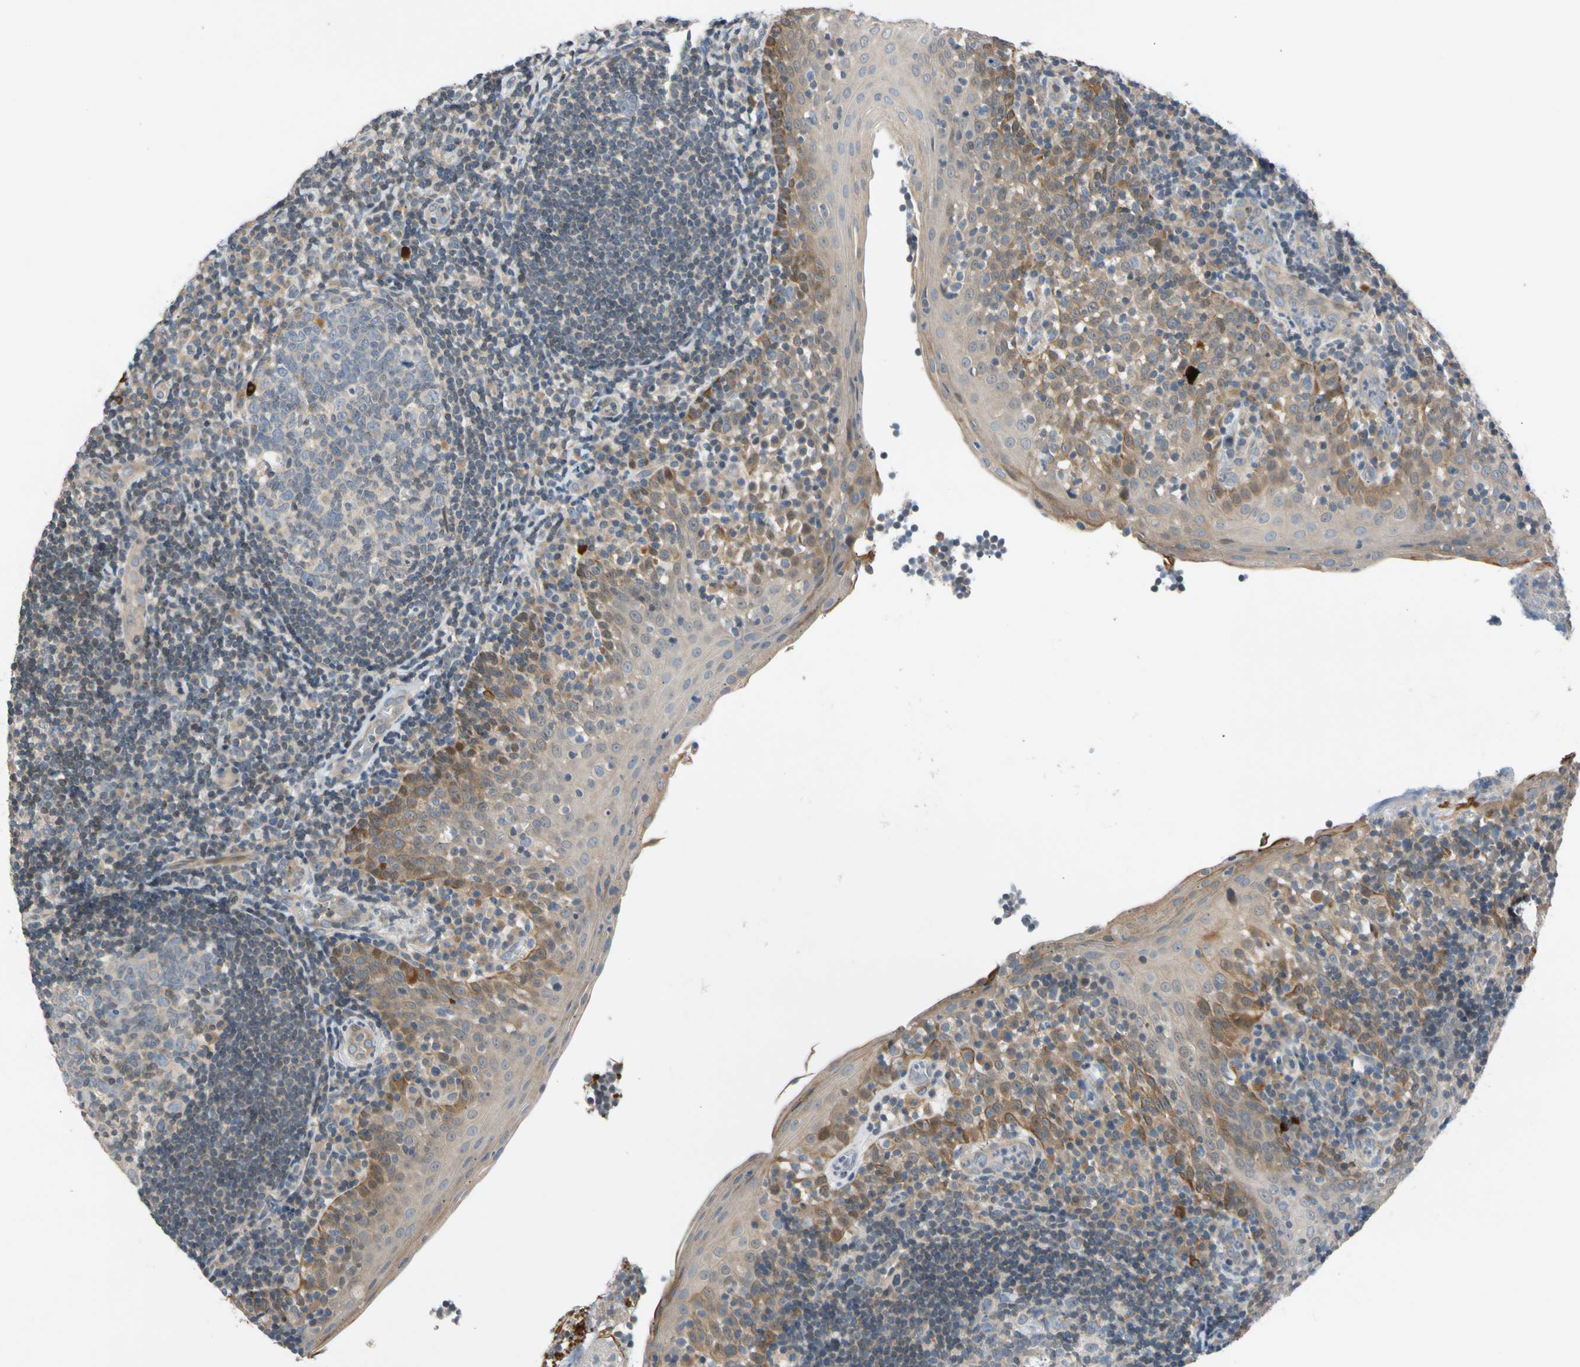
{"staining": {"intensity": "weak", "quantity": "<25%", "location": "cytoplasmic/membranous"}, "tissue": "tonsil", "cell_type": "Germinal center cells", "image_type": "normal", "snomed": [{"axis": "morphology", "description": "Normal tissue, NOS"}, {"axis": "topography", "description": "Tonsil"}], "caption": "Image shows no significant protein positivity in germinal center cells of benign tonsil. The staining is performed using DAB (3,3'-diaminobenzidine) brown chromogen with nuclei counter-stained in using hematoxylin.", "gene": "CNST", "patient": {"sex": "female", "age": 40}}